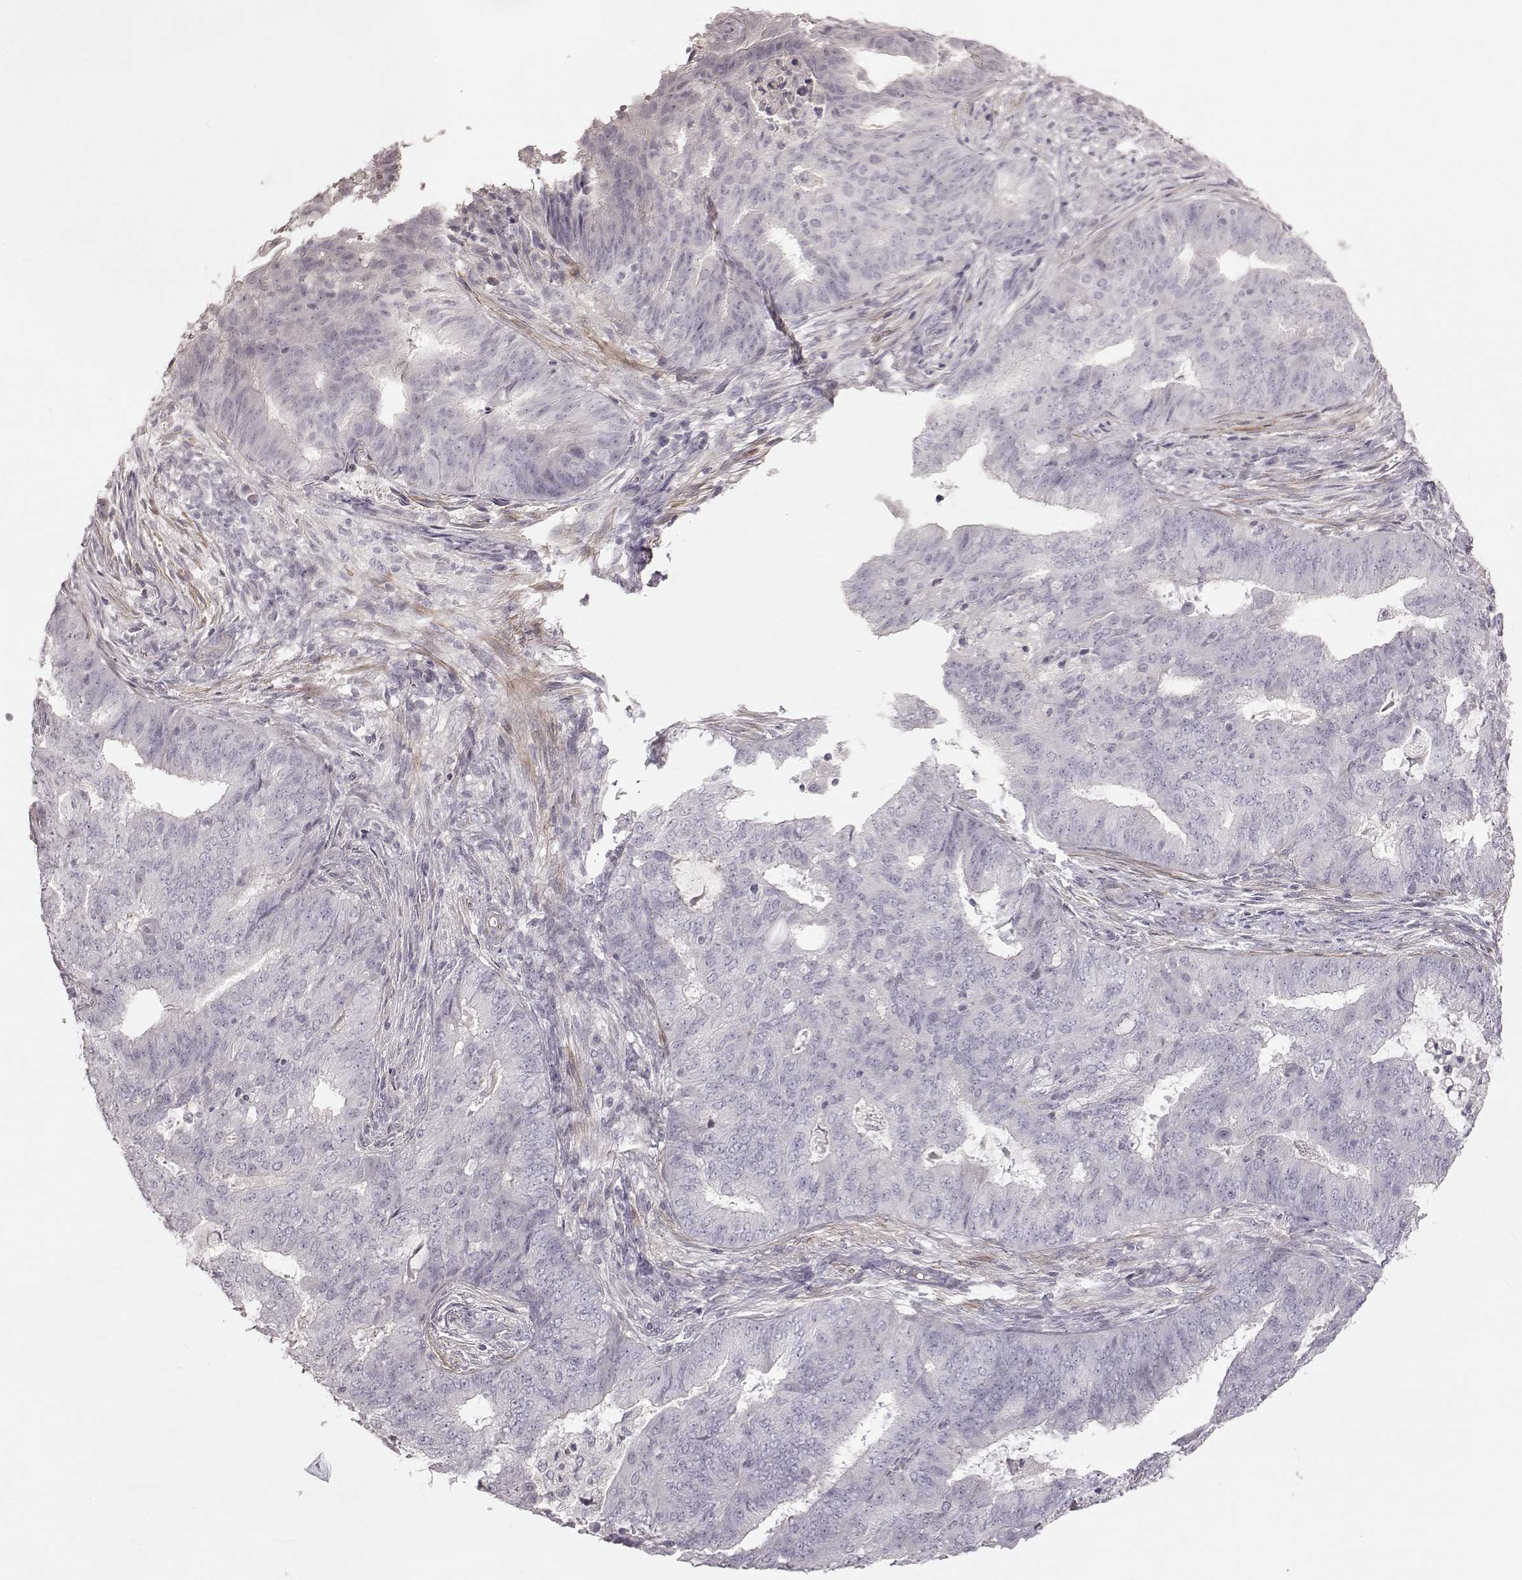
{"staining": {"intensity": "negative", "quantity": "none", "location": "none"}, "tissue": "endometrial cancer", "cell_type": "Tumor cells", "image_type": "cancer", "snomed": [{"axis": "morphology", "description": "Adenocarcinoma, NOS"}, {"axis": "topography", "description": "Endometrium"}], "caption": "A high-resolution micrograph shows IHC staining of endometrial cancer, which displays no significant staining in tumor cells.", "gene": "PRLHR", "patient": {"sex": "female", "age": 62}}